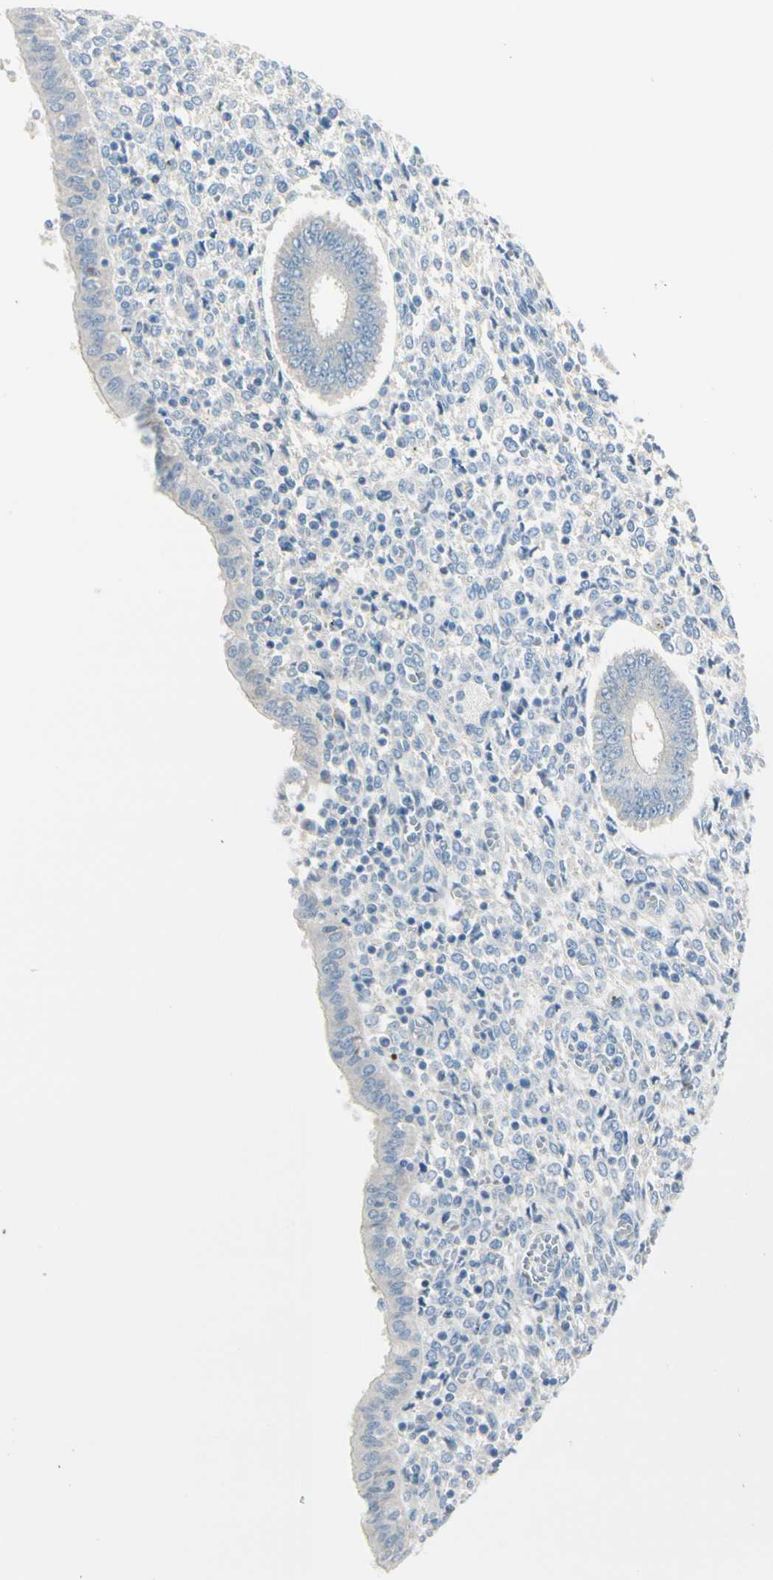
{"staining": {"intensity": "negative", "quantity": "none", "location": "none"}, "tissue": "endometrium", "cell_type": "Cells in endometrial stroma", "image_type": "normal", "snomed": [{"axis": "morphology", "description": "Normal tissue, NOS"}, {"axis": "topography", "description": "Endometrium"}], "caption": "IHC micrograph of unremarkable endometrium stained for a protein (brown), which displays no expression in cells in endometrial stroma.", "gene": "PEBP1", "patient": {"sex": "female", "age": 35}}